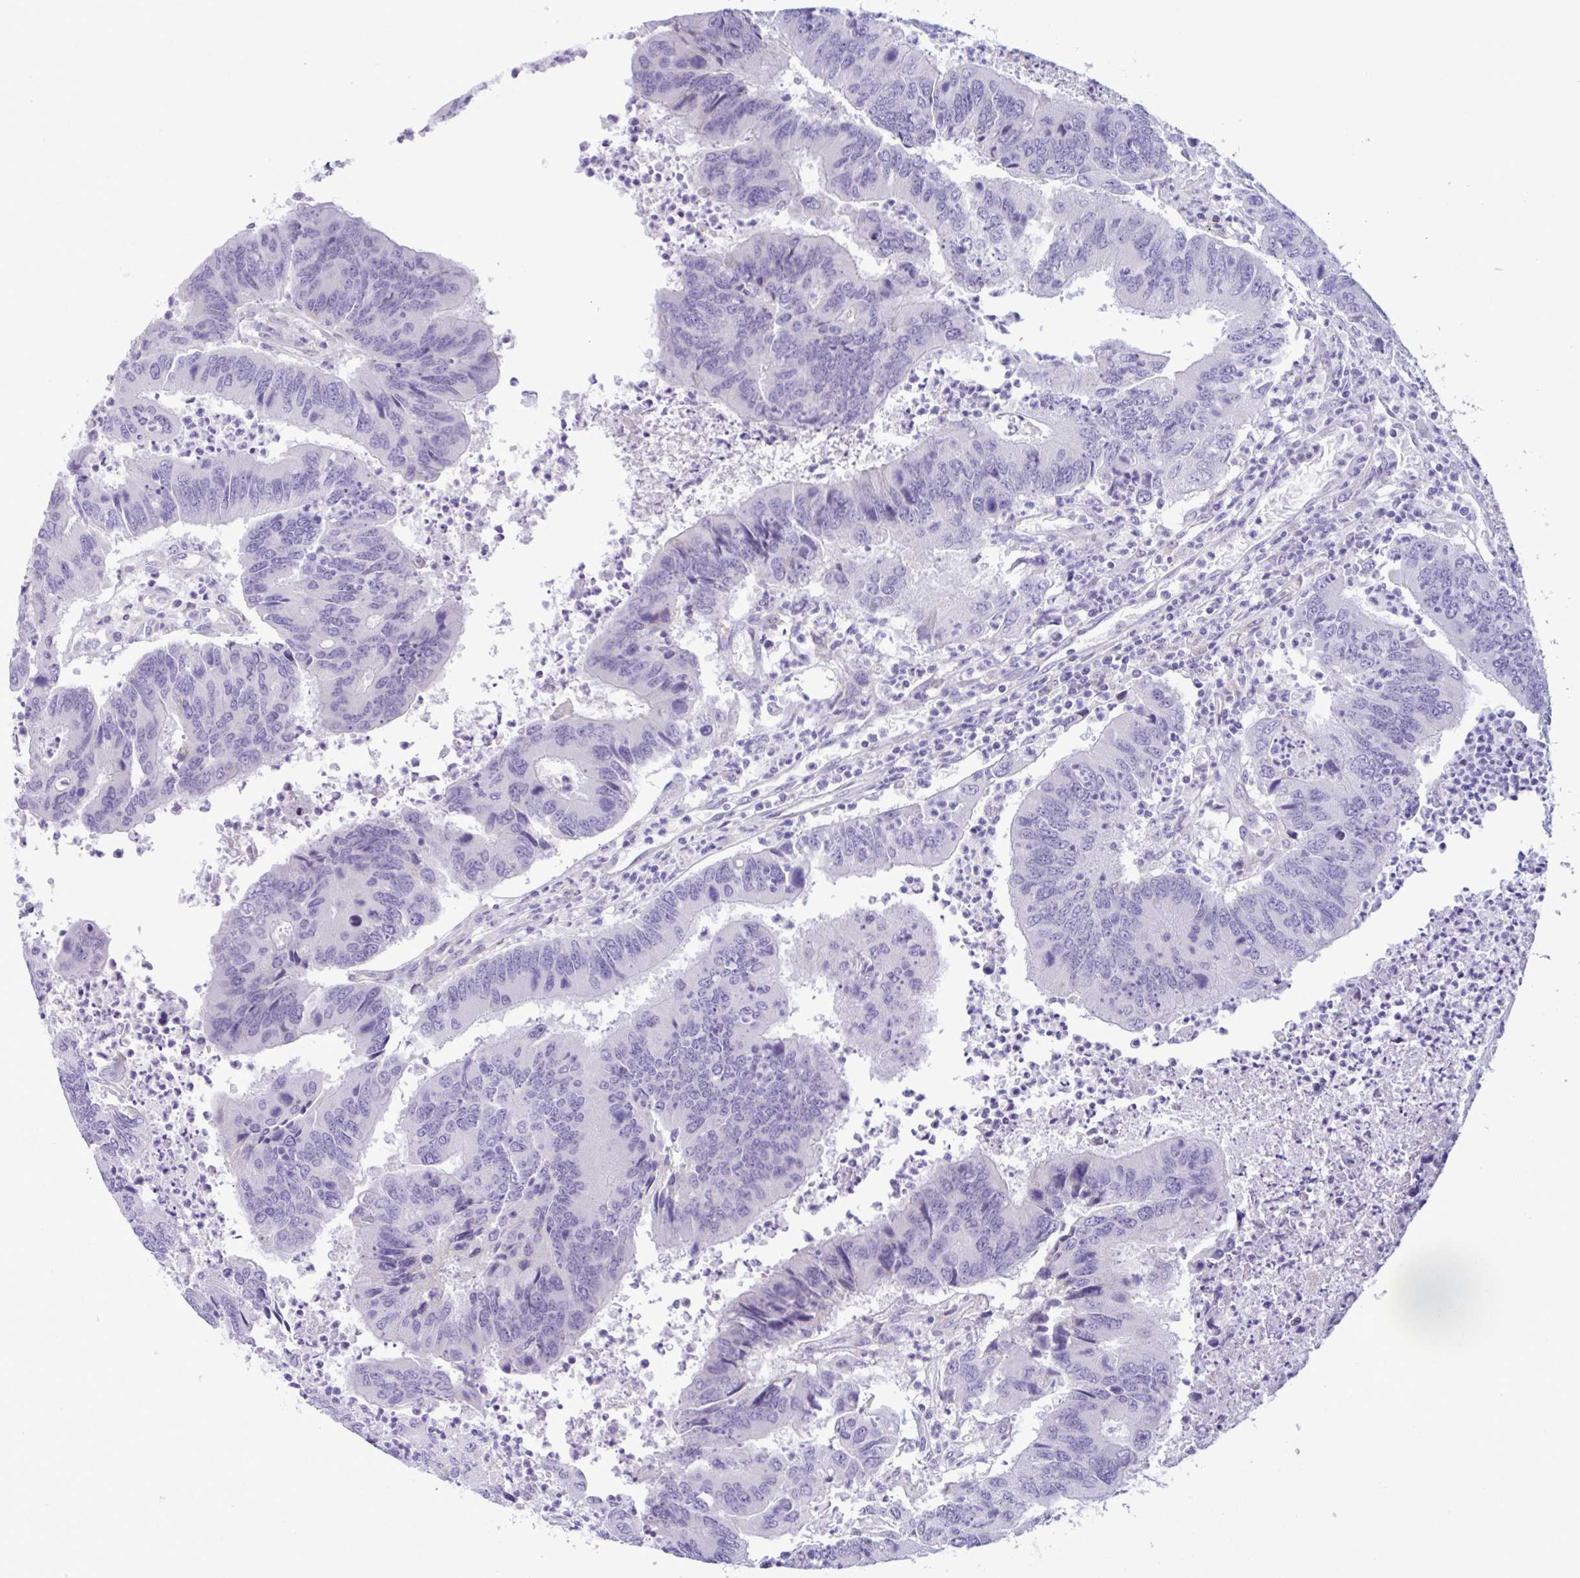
{"staining": {"intensity": "negative", "quantity": "none", "location": "none"}, "tissue": "colorectal cancer", "cell_type": "Tumor cells", "image_type": "cancer", "snomed": [{"axis": "morphology", "description": "Adenocarcinoma, NOS"}, {"axis": "topography", "description": "Colon"}], "caption": "Micrograph shows no protein positivity in tumor cells of adenocarcinoma (colorectal) tissue. (Stains: DAB immunohistochemistry with hematoxylin counter stain, Microscopy: brightfield microscopy at high magnification).", "gene": "SREBF1", "patient": {"sex": "female", "age": 67}}